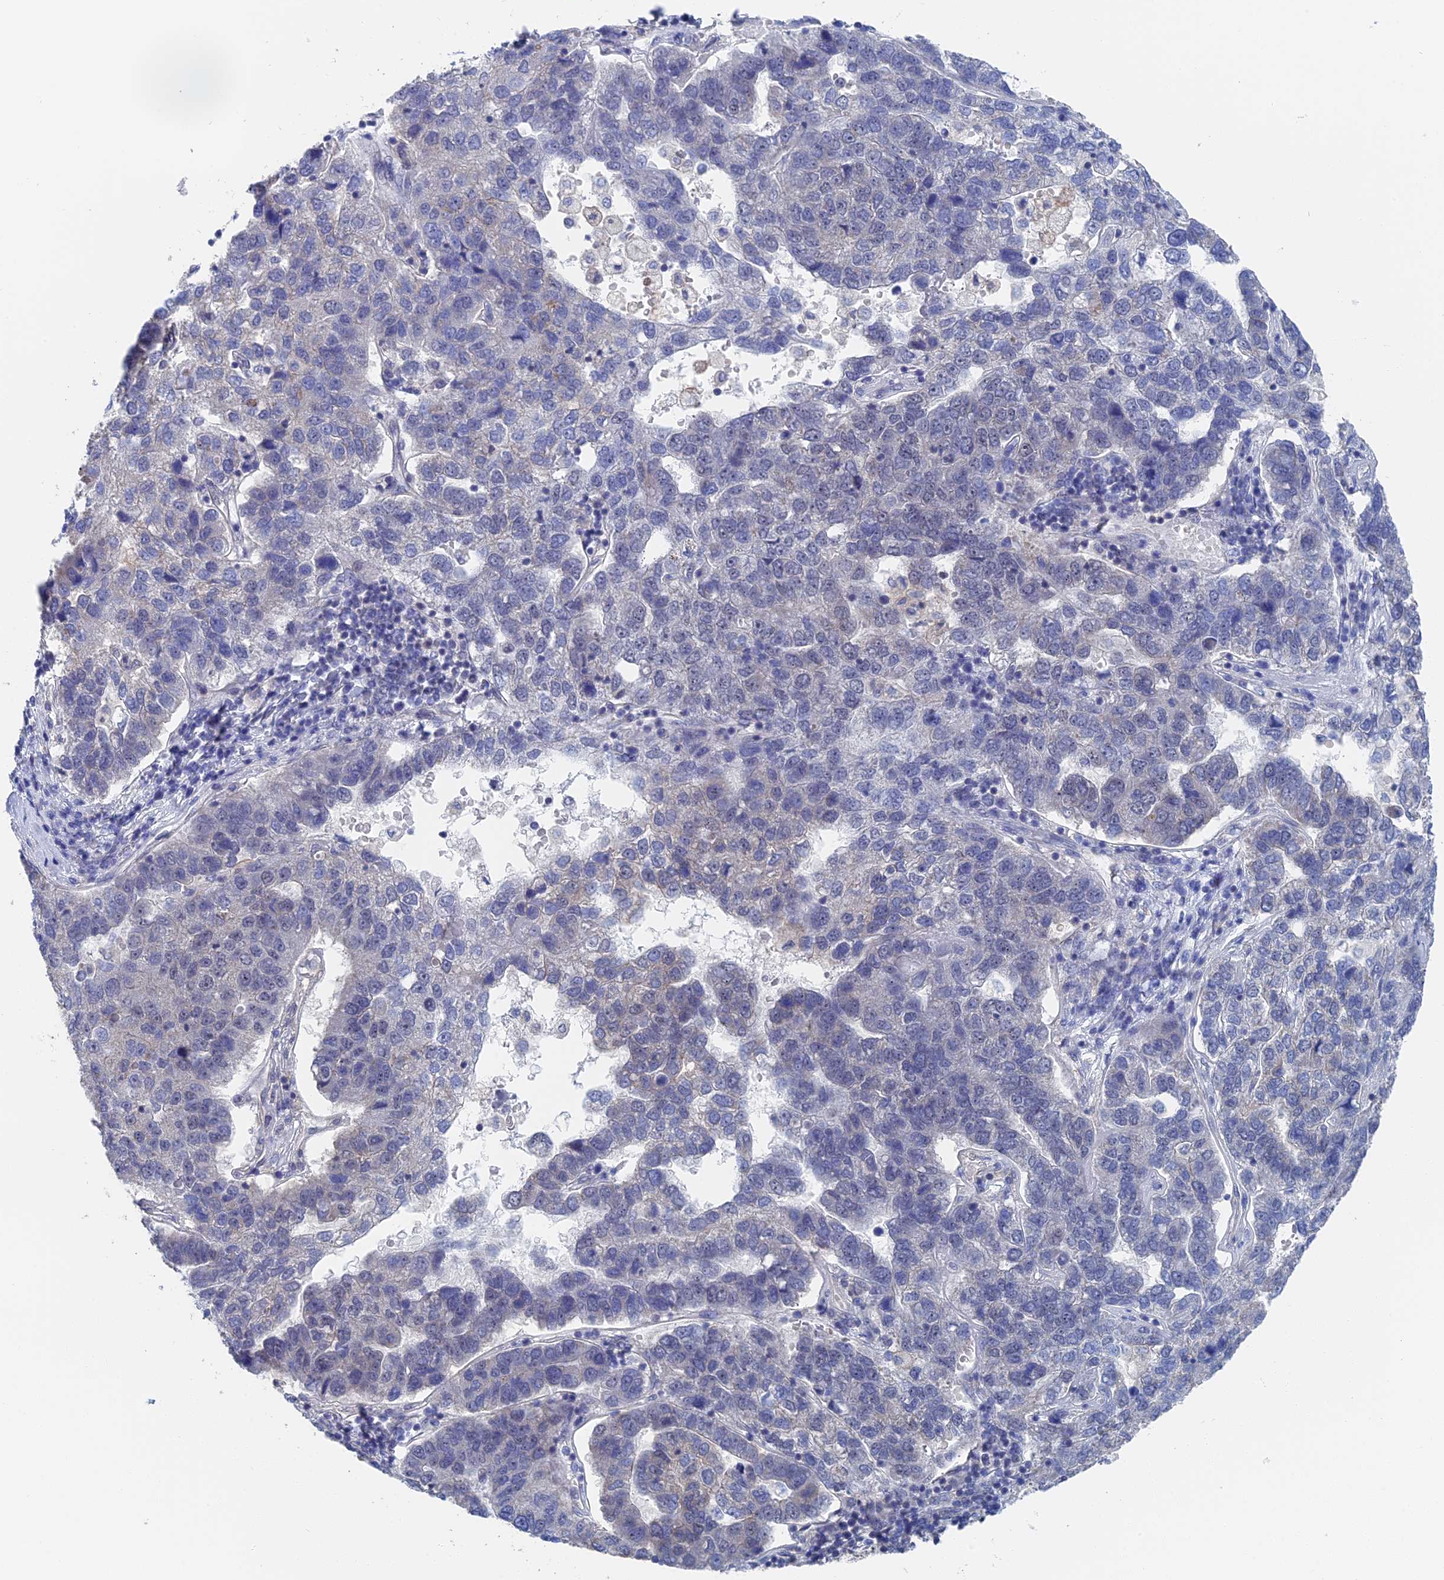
{"staining": {"intensity": "negative", "quantity": "none", "location": "none"}, "tissue": "pancreatic cancer", "cell_type": "Tumor cells", "image_type": "cancer", "snomed": [{"axis": "morphology", "description": "Adenocarcinoma, NOS"}, {"axis": "topography", "description": "Pancreas"}], "caption": "Tumor cells are negative for protein expression in human pancreatic cancer (adenocarcinoma). (DAB (3,3'-diaminobenzidine) immunohistochemistry (IHC) with hematoxylin counter stain).", "gene": "TSSC4", "patient": {"sex": "female", "age": 61}}